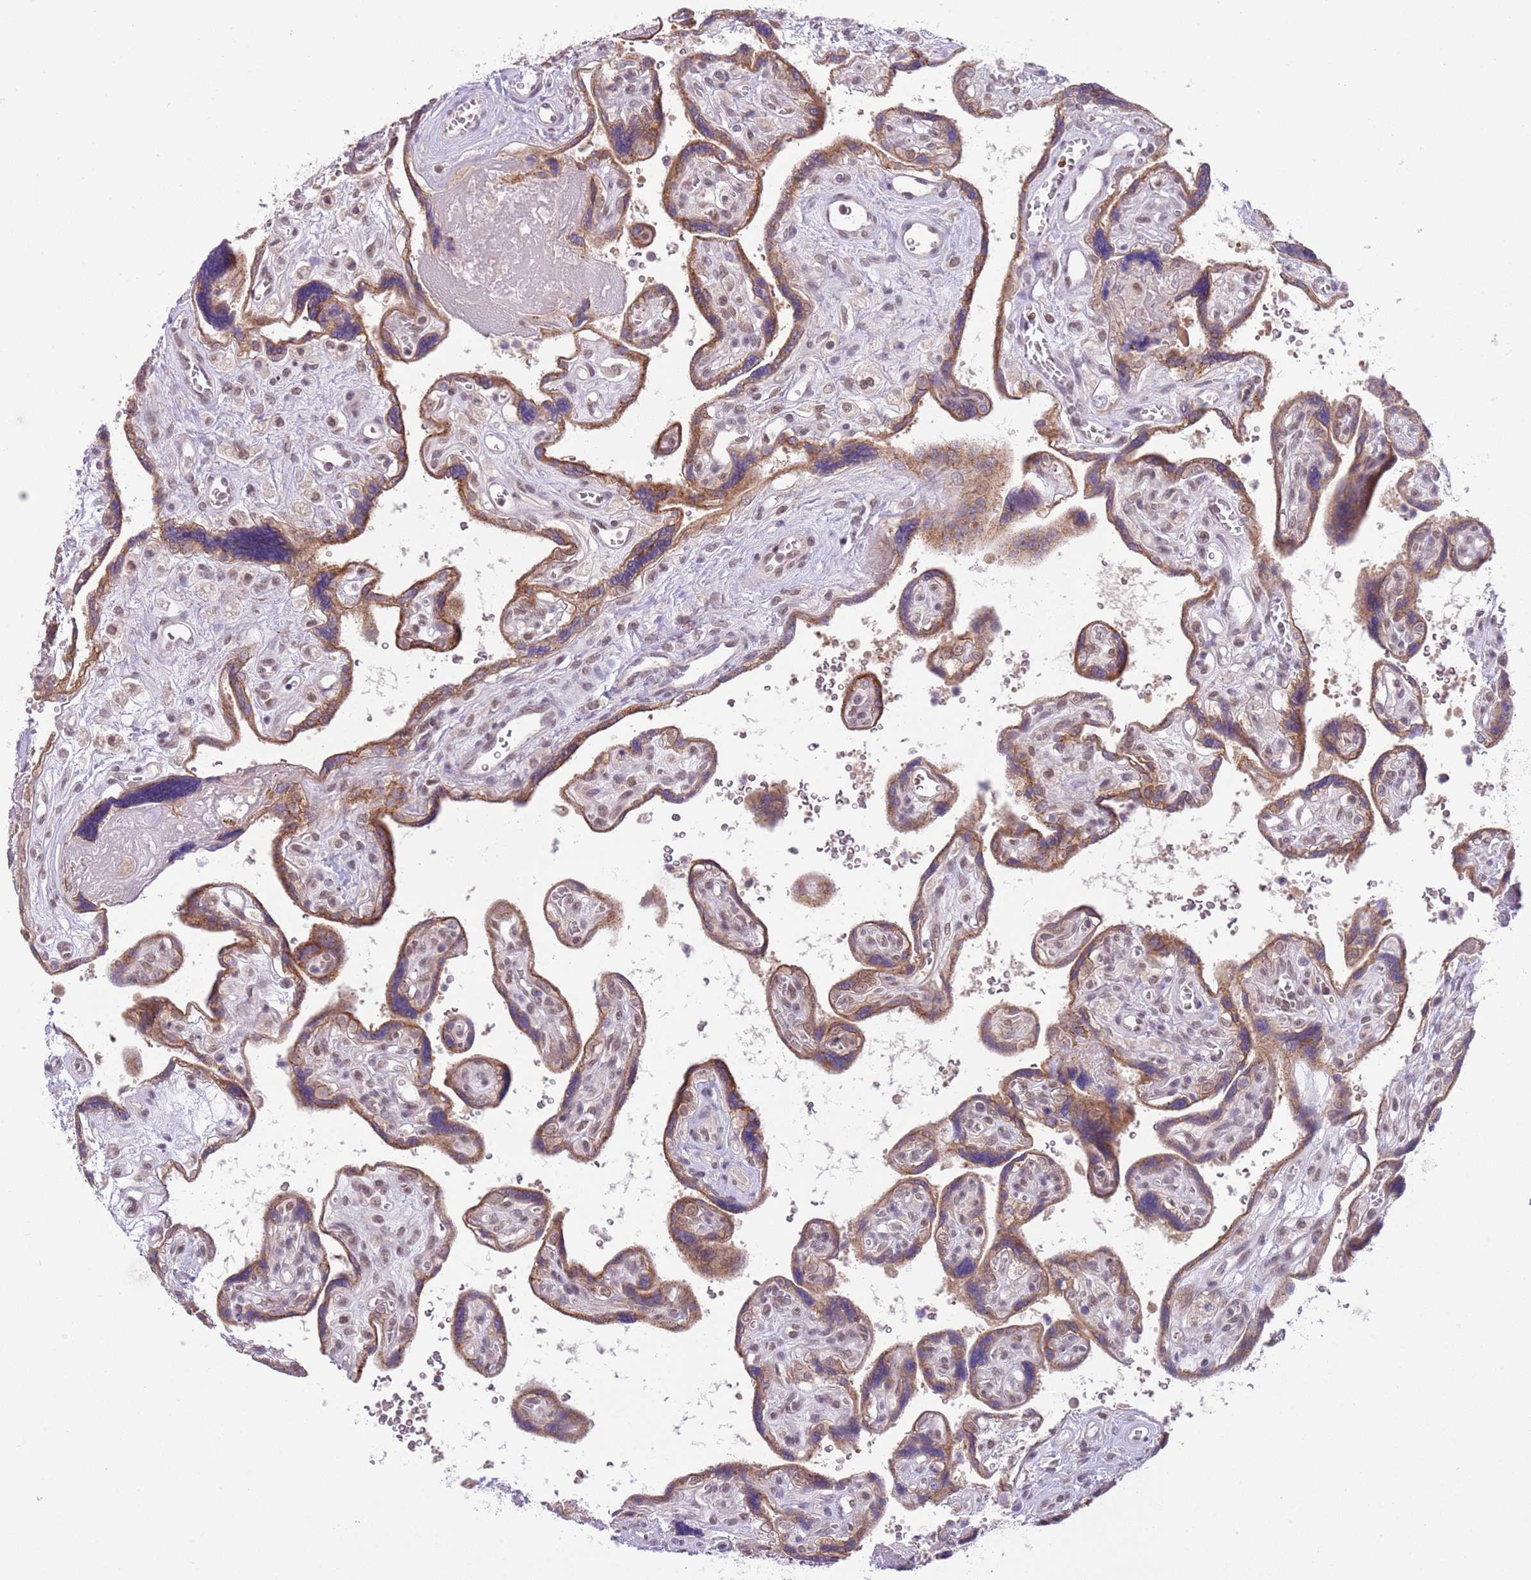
{"staining": {"intensity": "moderate", "quantity": ">75%", "location": "cytoplasmic/membranous"}, "tissue": "placenta", "cell_type": "Trophoblastic cells", "image_type": "normal", "snomed": [{"axis": "morphology", "description": "Normal tissue, NOS"}, {"axis": "topography", "description": "Placenta"}], "caption": "Immunohistochemistry (IHC) (DAB) staining of benign human placenta demonstrates moderate cytoplasmic/membranous protein staining in about >75% of trophoblastic cells.", "gene": "TM2D1", "patient": {"sex": "female", "age": 39}}